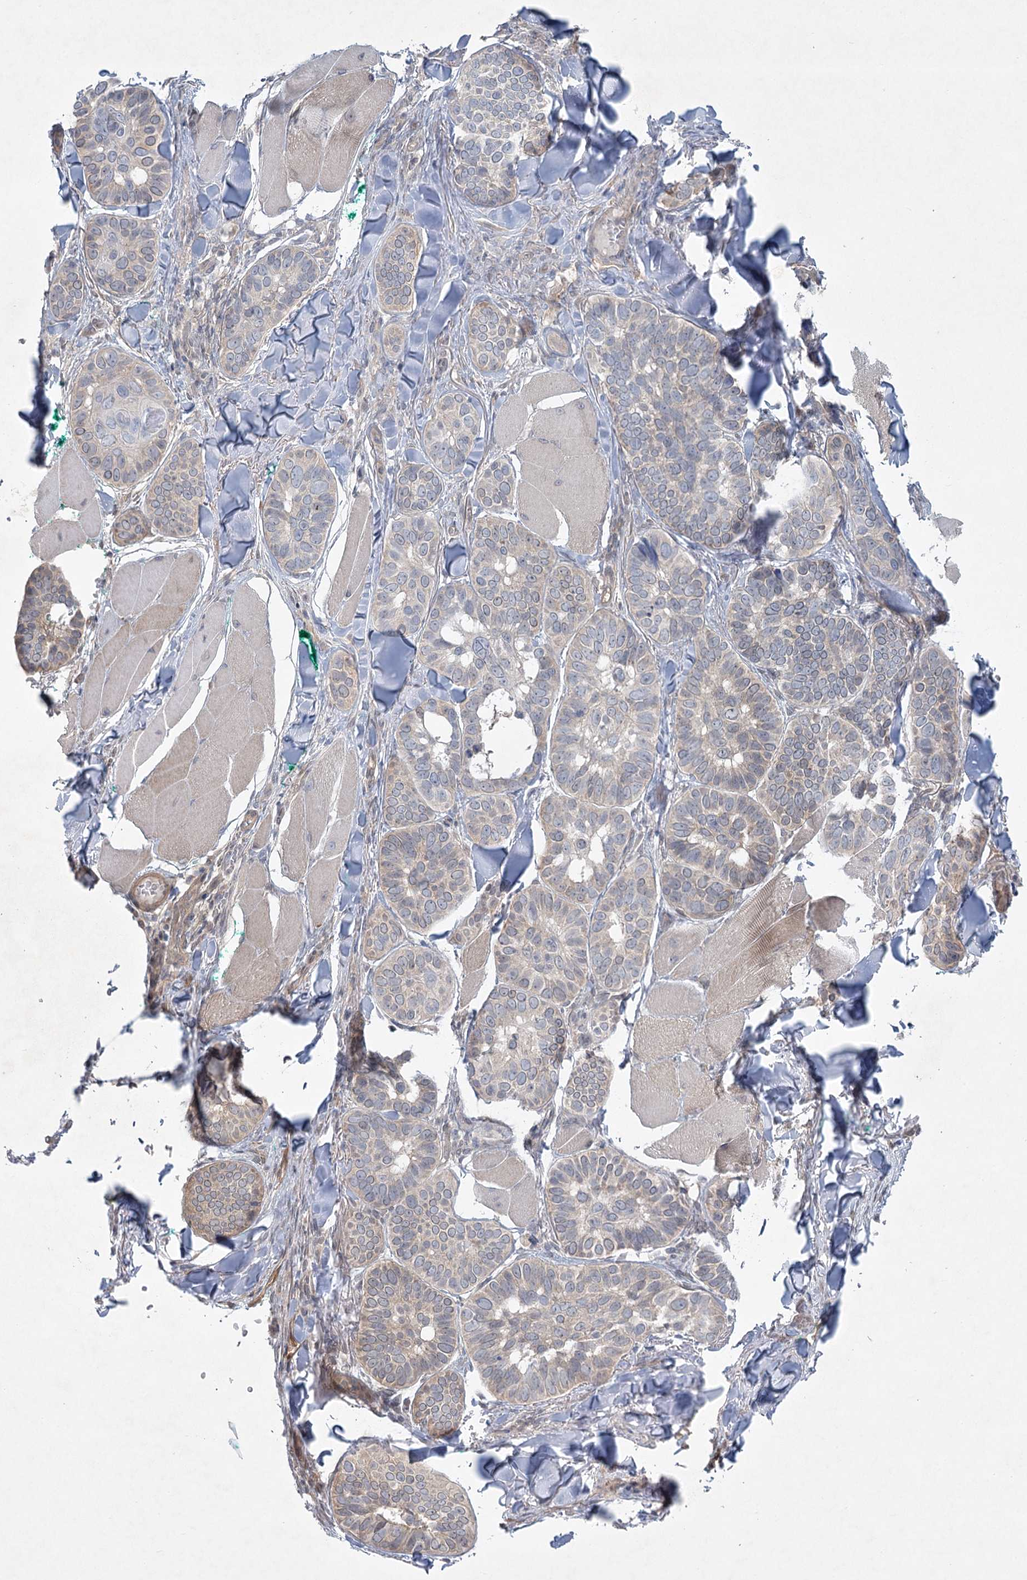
{"staining": {"intensity": "weak", "quantity": "25%-75%", "location": "cytoplasmic/membranous"}, "tissue": "skin cancer", "cell_type": "Tumor cells", "image_type": "cancer", "snomed": [{"axis": "morphology", "description": "Basal cell carcinoma"}, {"axis": "topography", "description": "Skin"}], "caption": "This is a histology image of immunohistochemistry (IHC) staining of skin cancer, which shows weak staining in the cytoplasmic/membranous of tumor cells.", "gene": "AAMDC", "patient": {"sex": "male", "age": 62}}